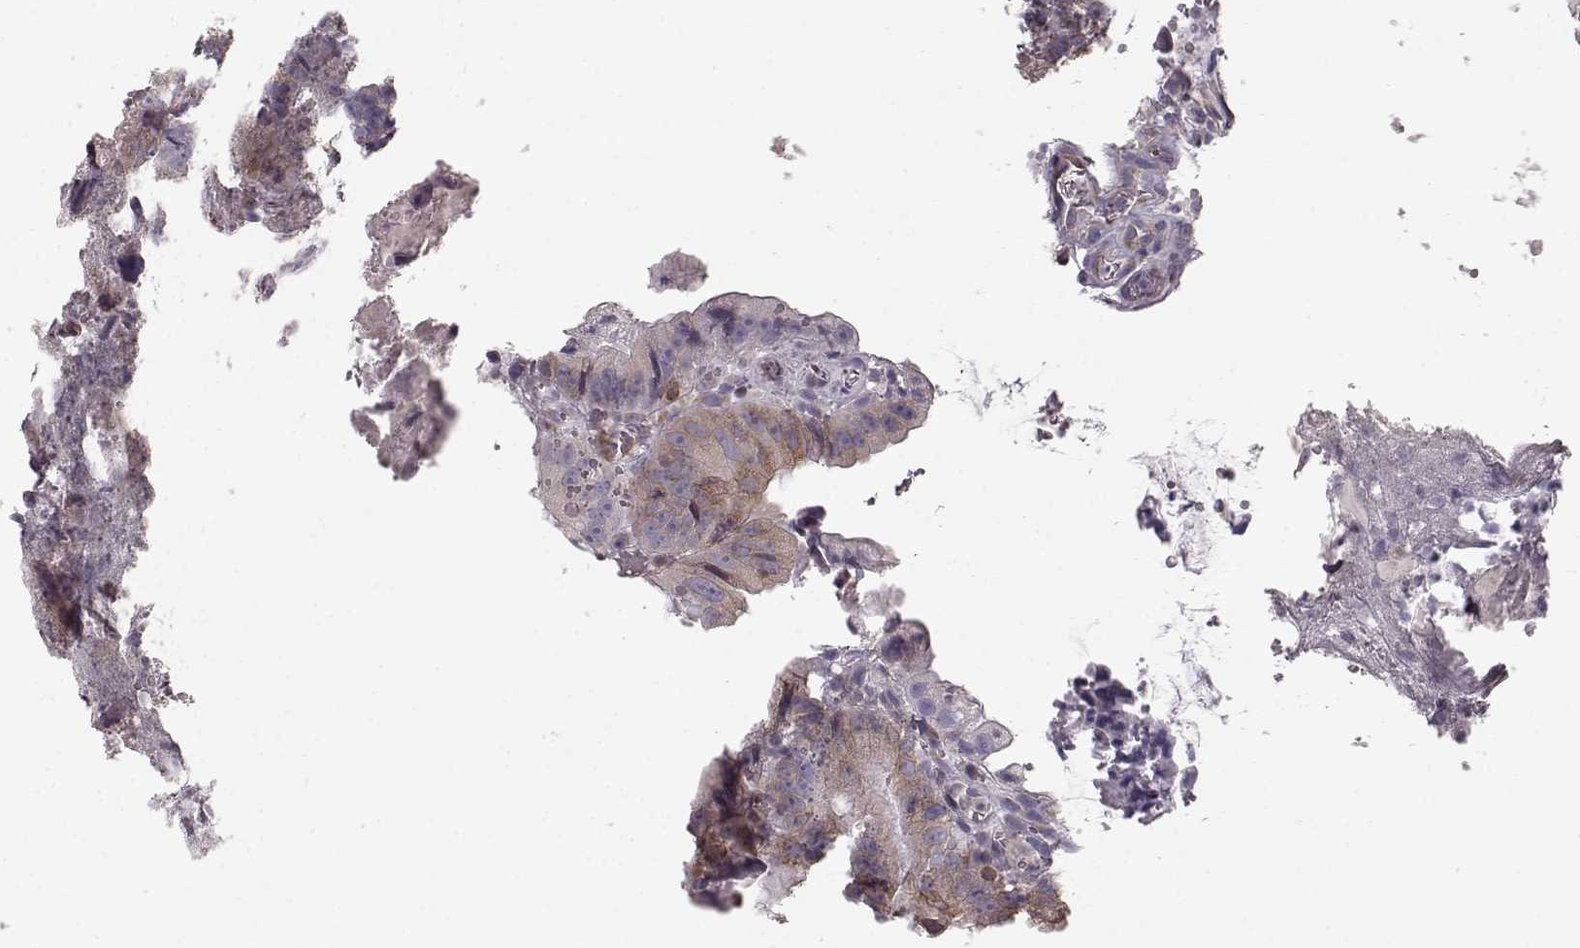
{"staining": {"intensity": "moderate", "quantity": "<25%", "location": "cytoplasmic/membranous"}, "tissue": "colorectal cancer", "cell_type": "Tumor cells", "image_type": "cancer", "snomed": [{"axis": "morphology", "description": "Adenocarcinoma, NOS"}, {"axis": "topography", "description": "Colon"}], "caption": "Immunohistochemistry (DAB (3,3'-diaminobenzidine)) staining of colorectal adenocarcinoma demonstrates moderate cytoplasmic/membranous protein staining in approximately <25% of tumor cells. (DAB IHC with brightfield microscopy, high magnification).", "gene": "ELOVL5", "patient": {"sex": "female", "age": 86}}